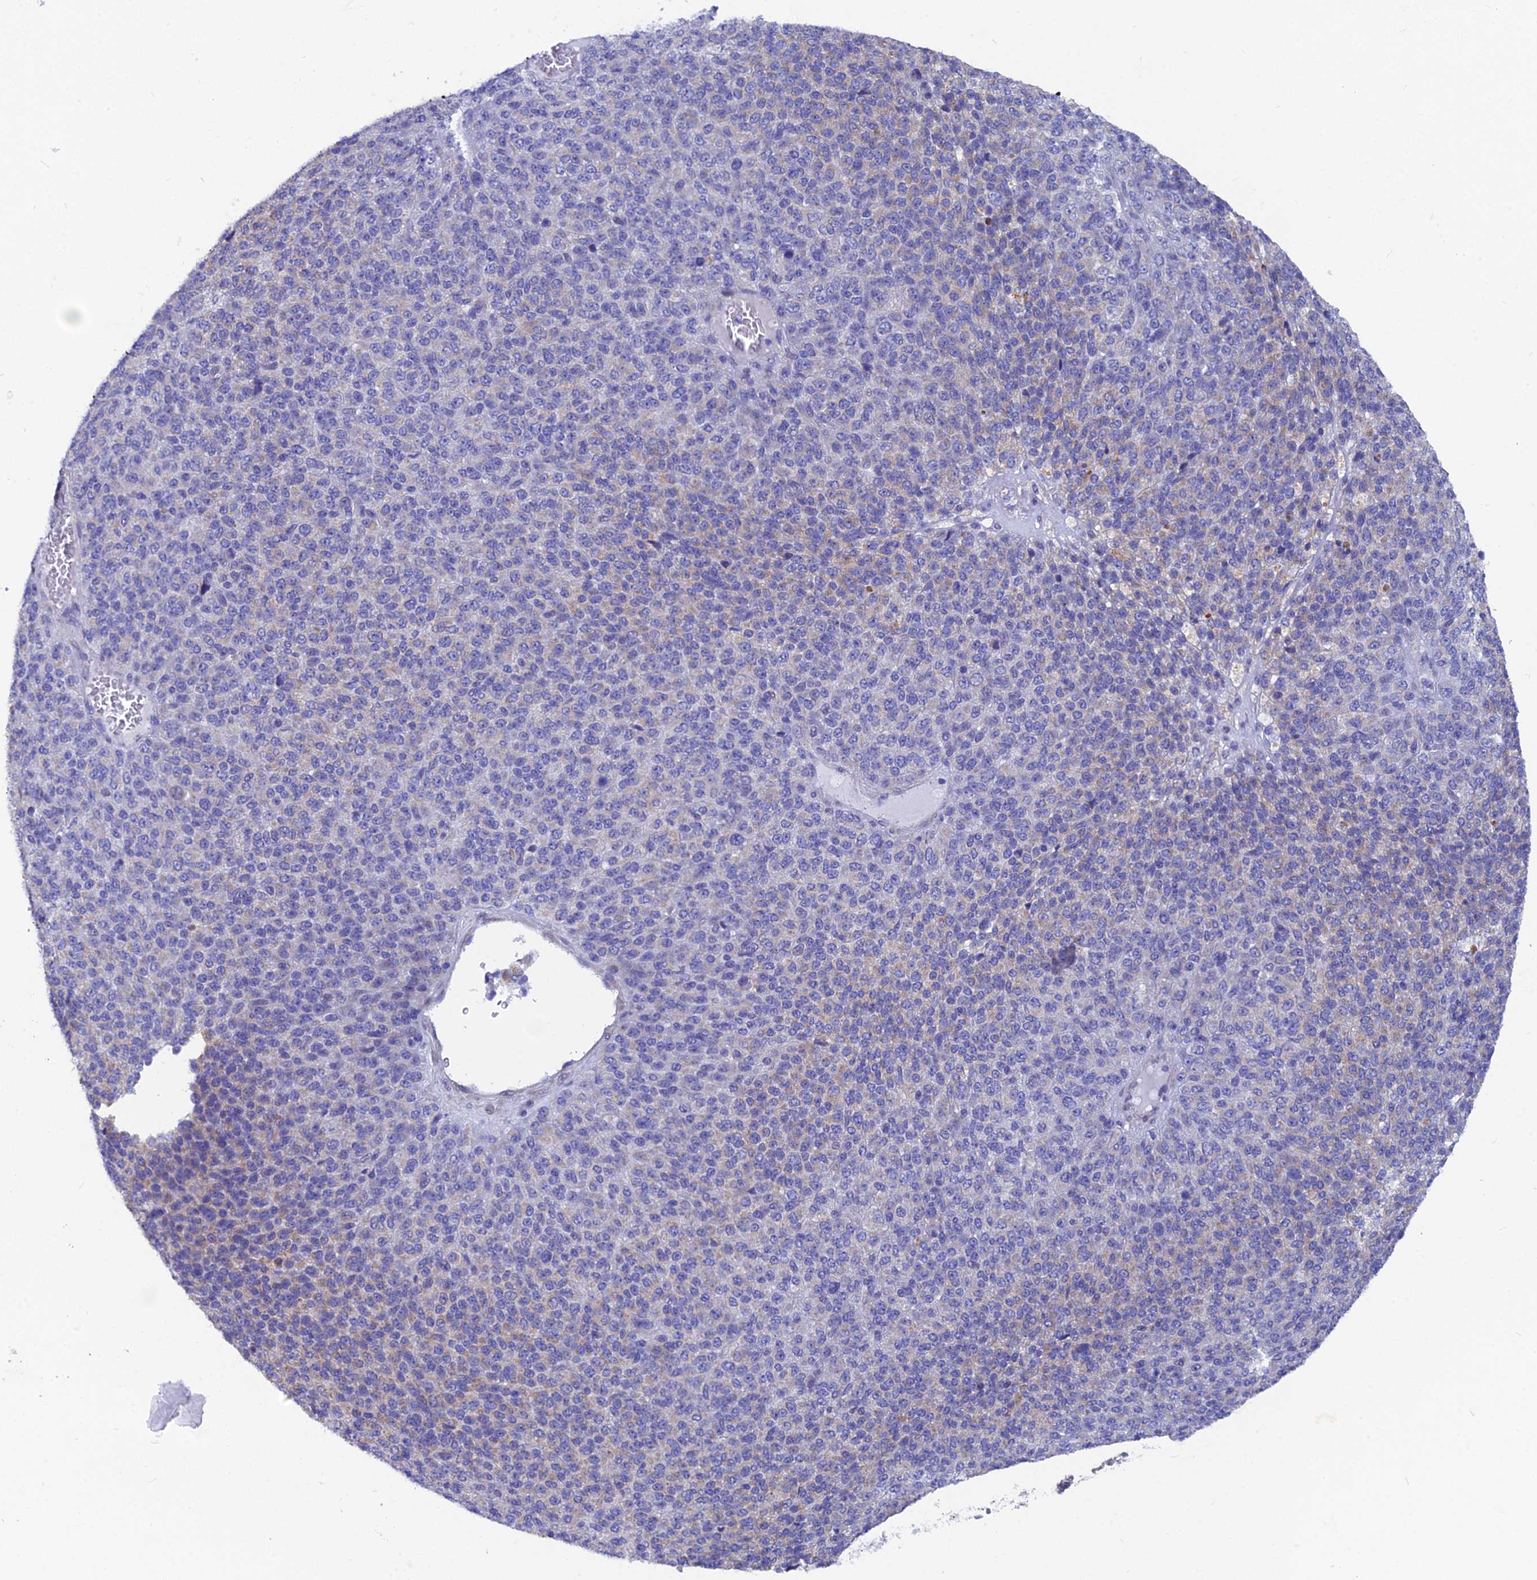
{"staining": {"intensity": "negative", "quantity": "none", "location": "none"}, "tissue": "melanoma", "cell_type": "Tumor cells", "image_type": "cancer", "snomed": [{"axis": "morphology", "description": "Malignant melanoma, Metastatic site"}, {"axis": "topography", "description": "Brain"}], "caption": "Immunohistochemical staining of melanoma reveals no significant positivity in tumor cells.", "gene": "AK4", "patient": {"sex": "female", "age": 56}}